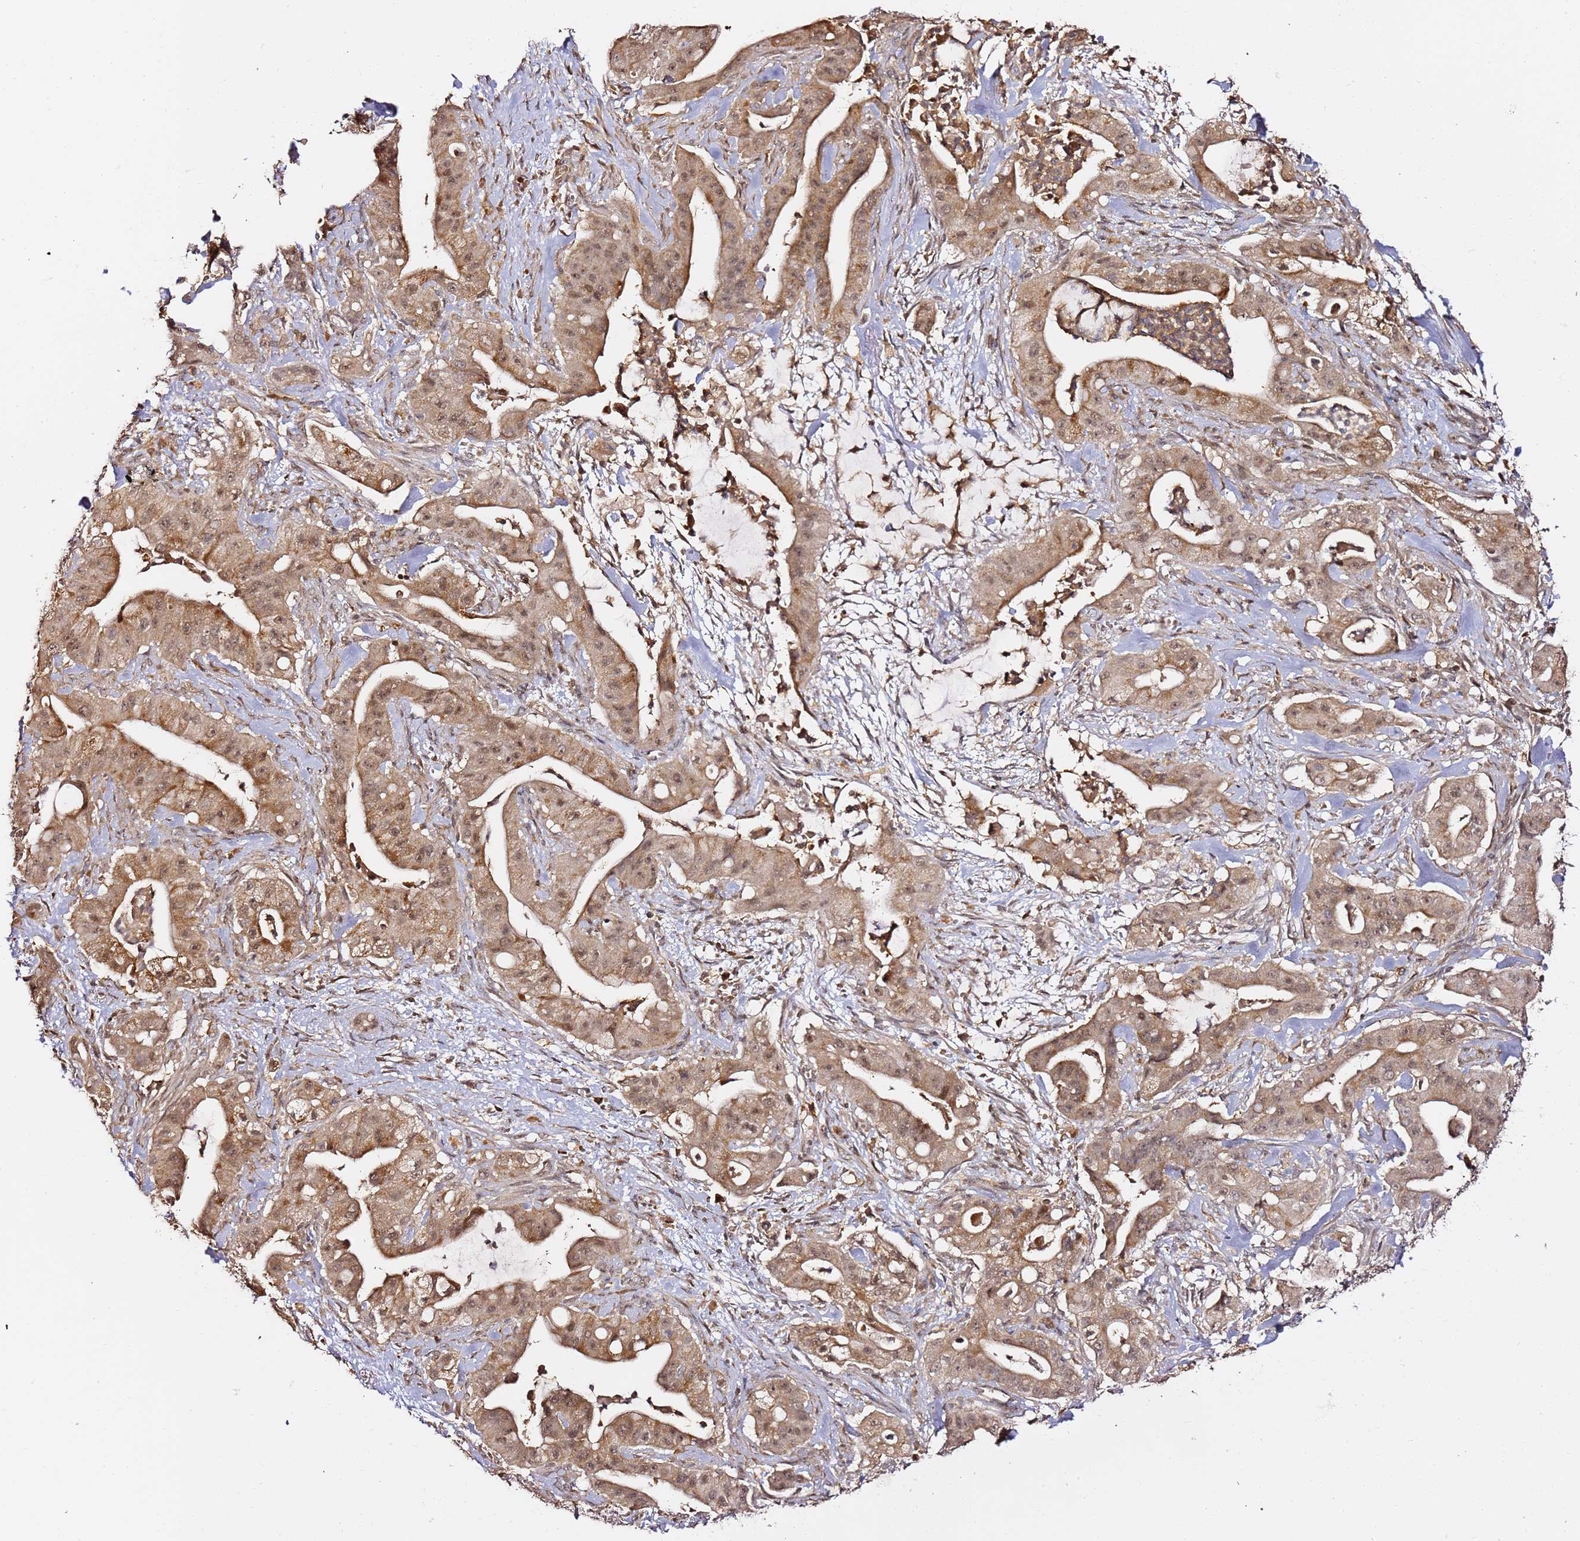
{"staining": {"intensity": "moderate", "quantity": ">75%", "location": "cytoplasmic/membranous,nuclear"}, "tissue": "pancreatic cancer", "cell_type": "Tumor cells", "image_type": "cancer", "snomed": [{"axis": "morphology", "description": "Adenocarcinoma, NOS"}, {"axis": "topography", "description": "Pancreas"}], "caption": "Immunohistochemistry (IHC) (DAB (3,3'-diaminobenzidine)) staining of human pancreatic cancer demonstrates moderate cytoplasmic/membranous and nuclear protein positivity in about >75% of tumor cells.", "gene": "OR5V1", "patient": {"sex": "male", "age": 57}}